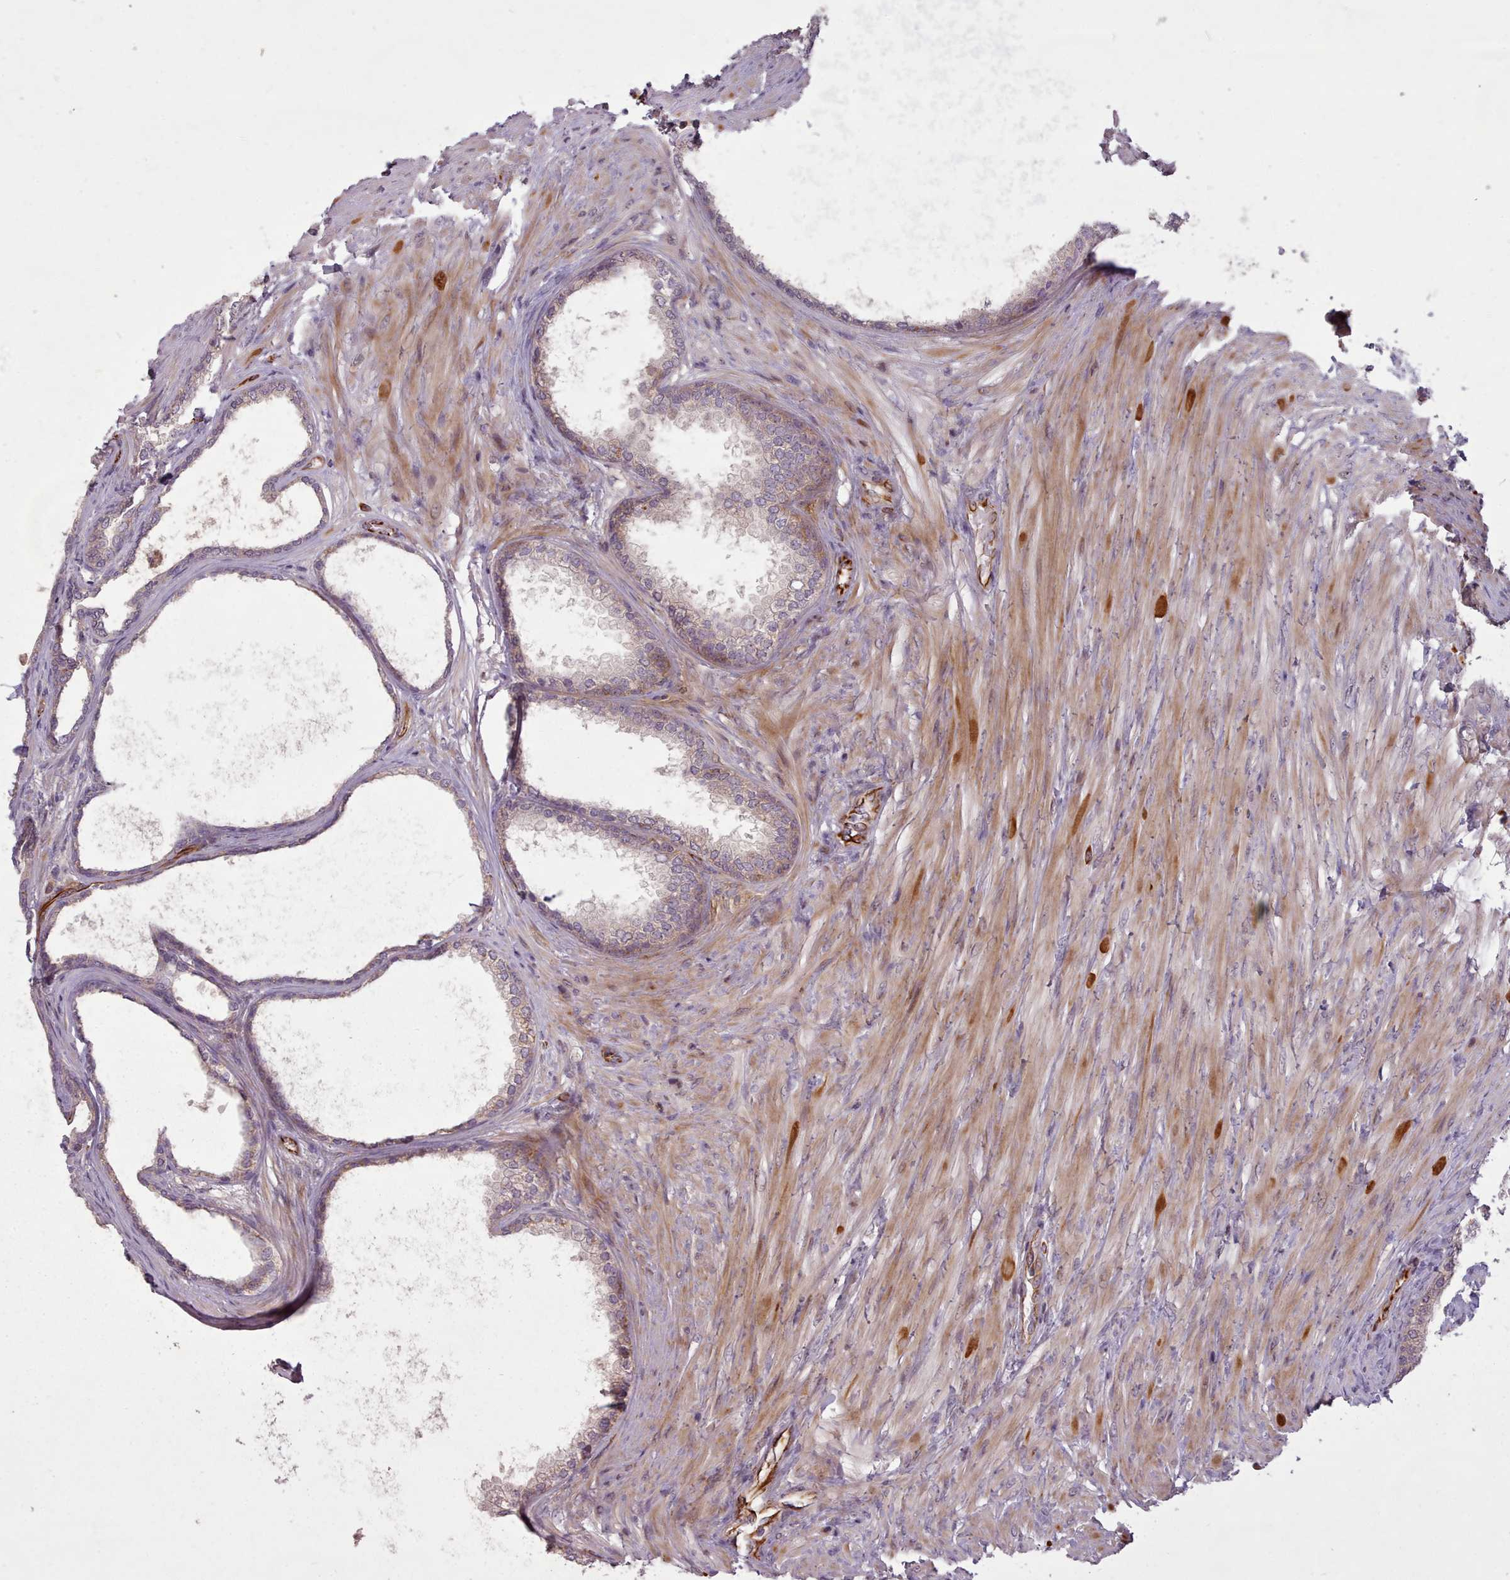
{"staining": {"intensity": "weak", "quantity": "<25%", "location": "cytoplasmic/membranous"}, "tissue": "prostate", "cell_type": "Glandular cells", "image_type": "normal", "snomed": [{"axis": "morphology", "description": "Normal tissue, NOS"}, {"axis": "topography", "description": "Prostate"}], "caption": "High power microscopy micrograph of an IHC image of benign prostate, revealing no significant expression in glandular cells. The staining was performed using DAB (3,3'-diaminobenzidine) to visualize the protein expression in brown, while the nuclei were stained in blue with hematoxylin (Magnification: 20x).", "gene": "GBGT1", "patient": {"sex": "male", "age": 76}}